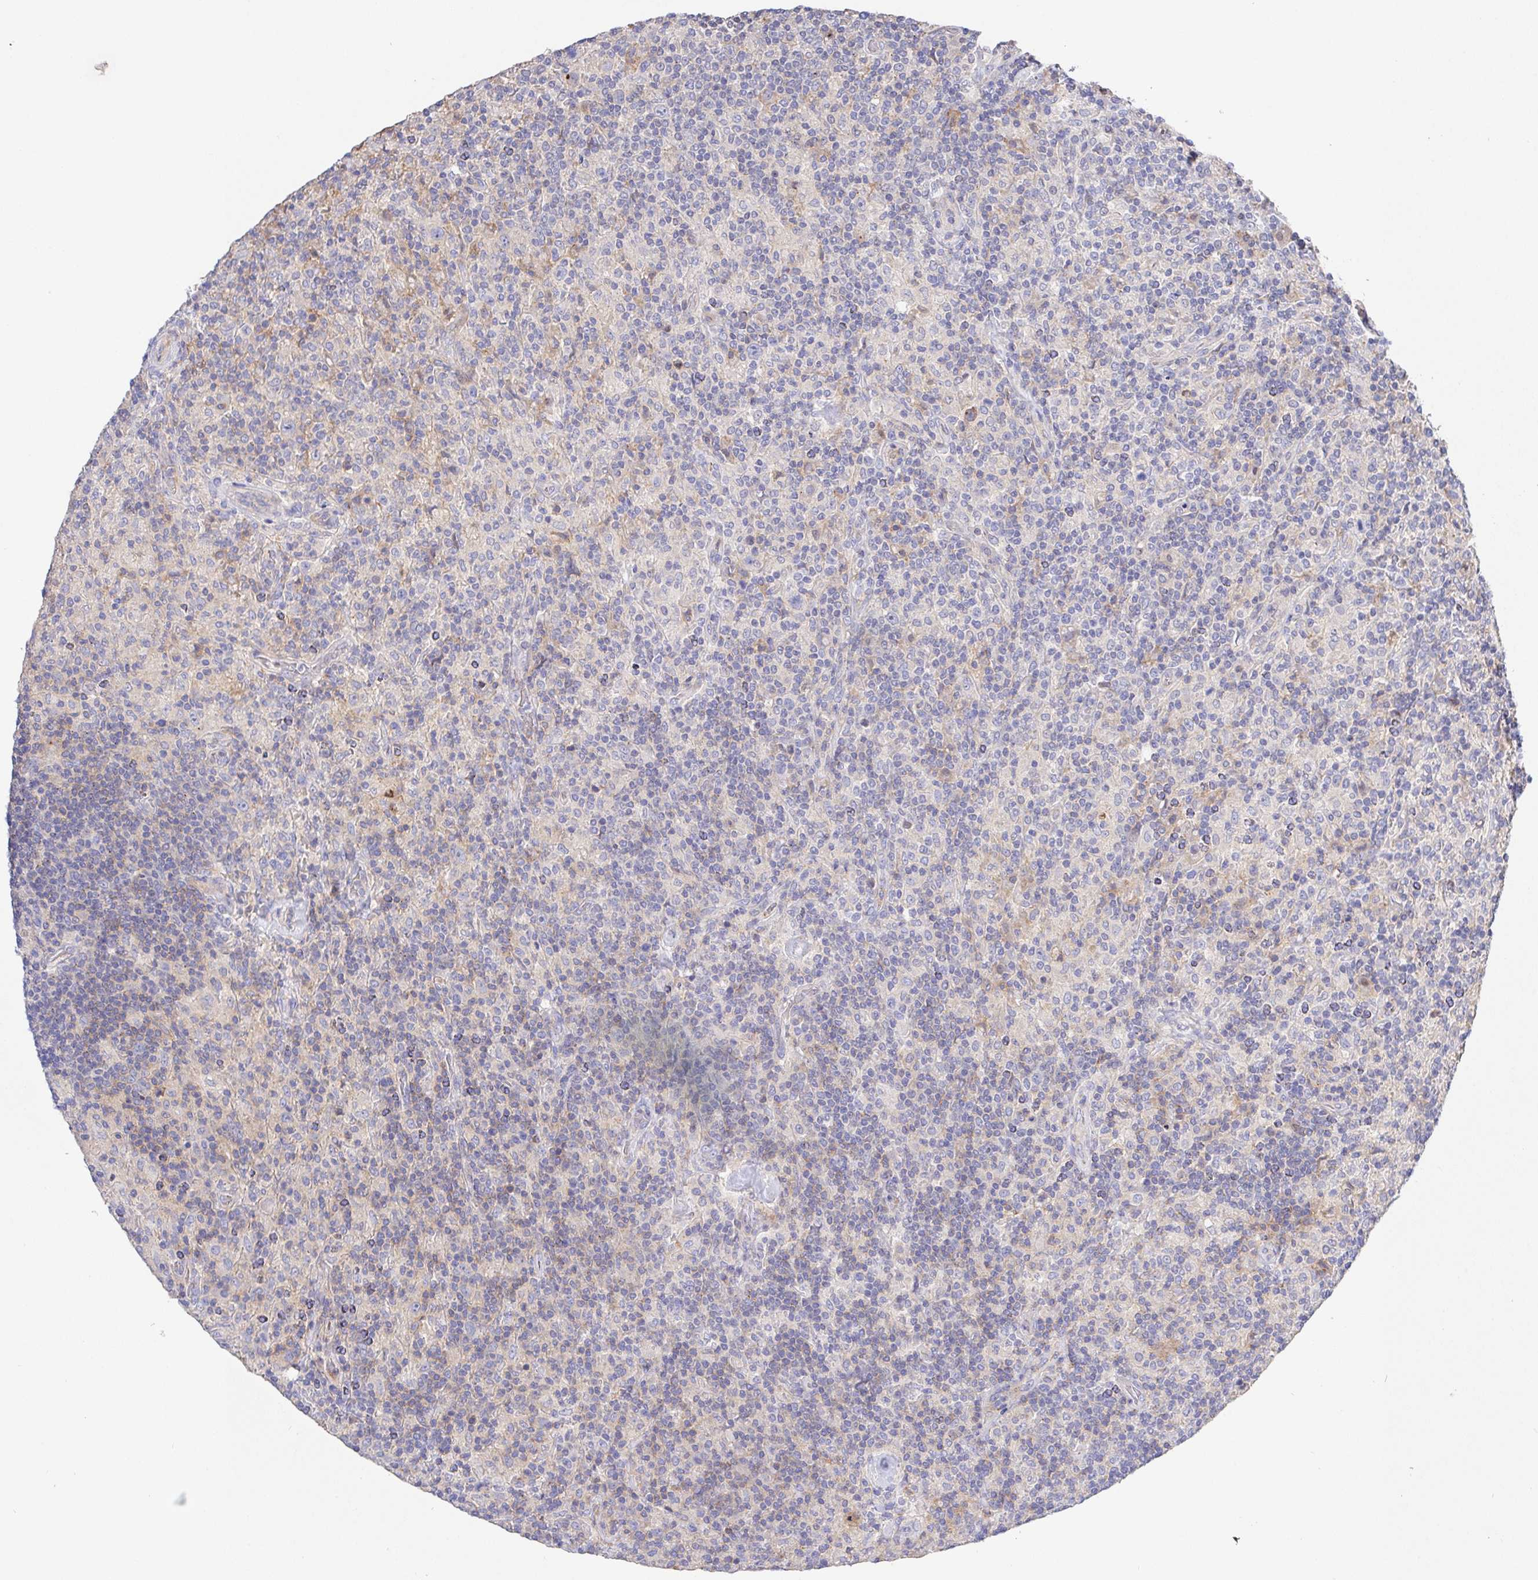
{"staining": {"intensity": "negative", "quantity": "none", "location": "none"}, "tissue": "lymphoma", "cell_type": "Tumor cells", "image_type": "cancer", "snomed": [{"axis": "morphology", "description": "Hodgkin's disease, NOS"}, {"axis": "topography", "description": "Lymph node"}], "caption": "Human Hodgkin's disease stained for a protein using IHC exhibits no staining in tumor cells.", "gene": "PRG3", "patient": {"sex": "male", "age": 70}}